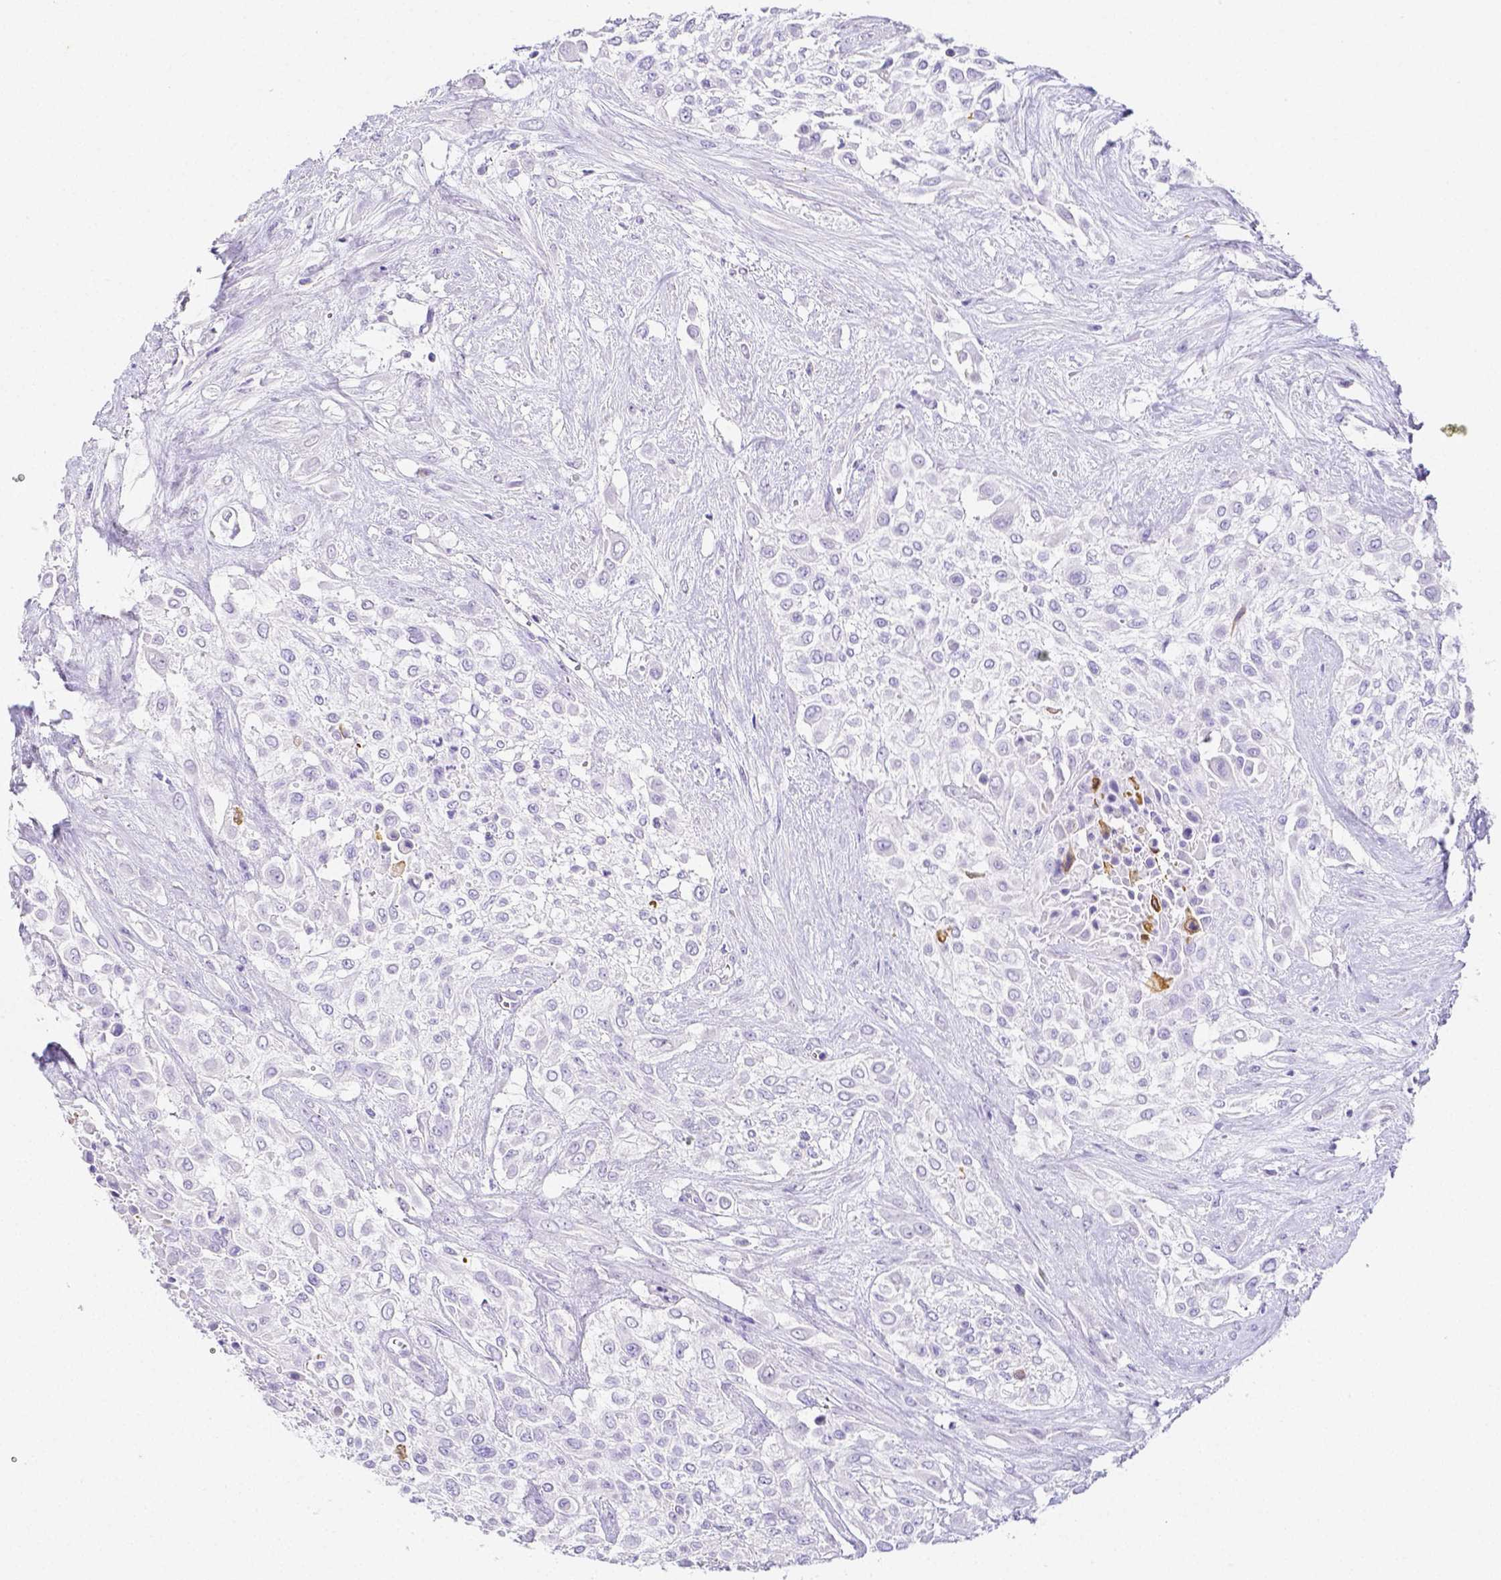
{"staining": {"intensity": "negative", "quantity": "none", "location": "none"}, "tissue": "urothelial cancer", "cell_type": "Tumor cells", "image_type": "cancer", "snomed": [{"axis": "morphology", "description": "Urothelial carcinoma, High grade"}, {"axis": "topography", "description": "Urinary bladder"}], "caption": "The histopathology image displays no staining of tumor cells in urothelial carcinoma (high-grade).", "gene": "ARHGAP36", "patient": {"sex": "male", "age": 57}}